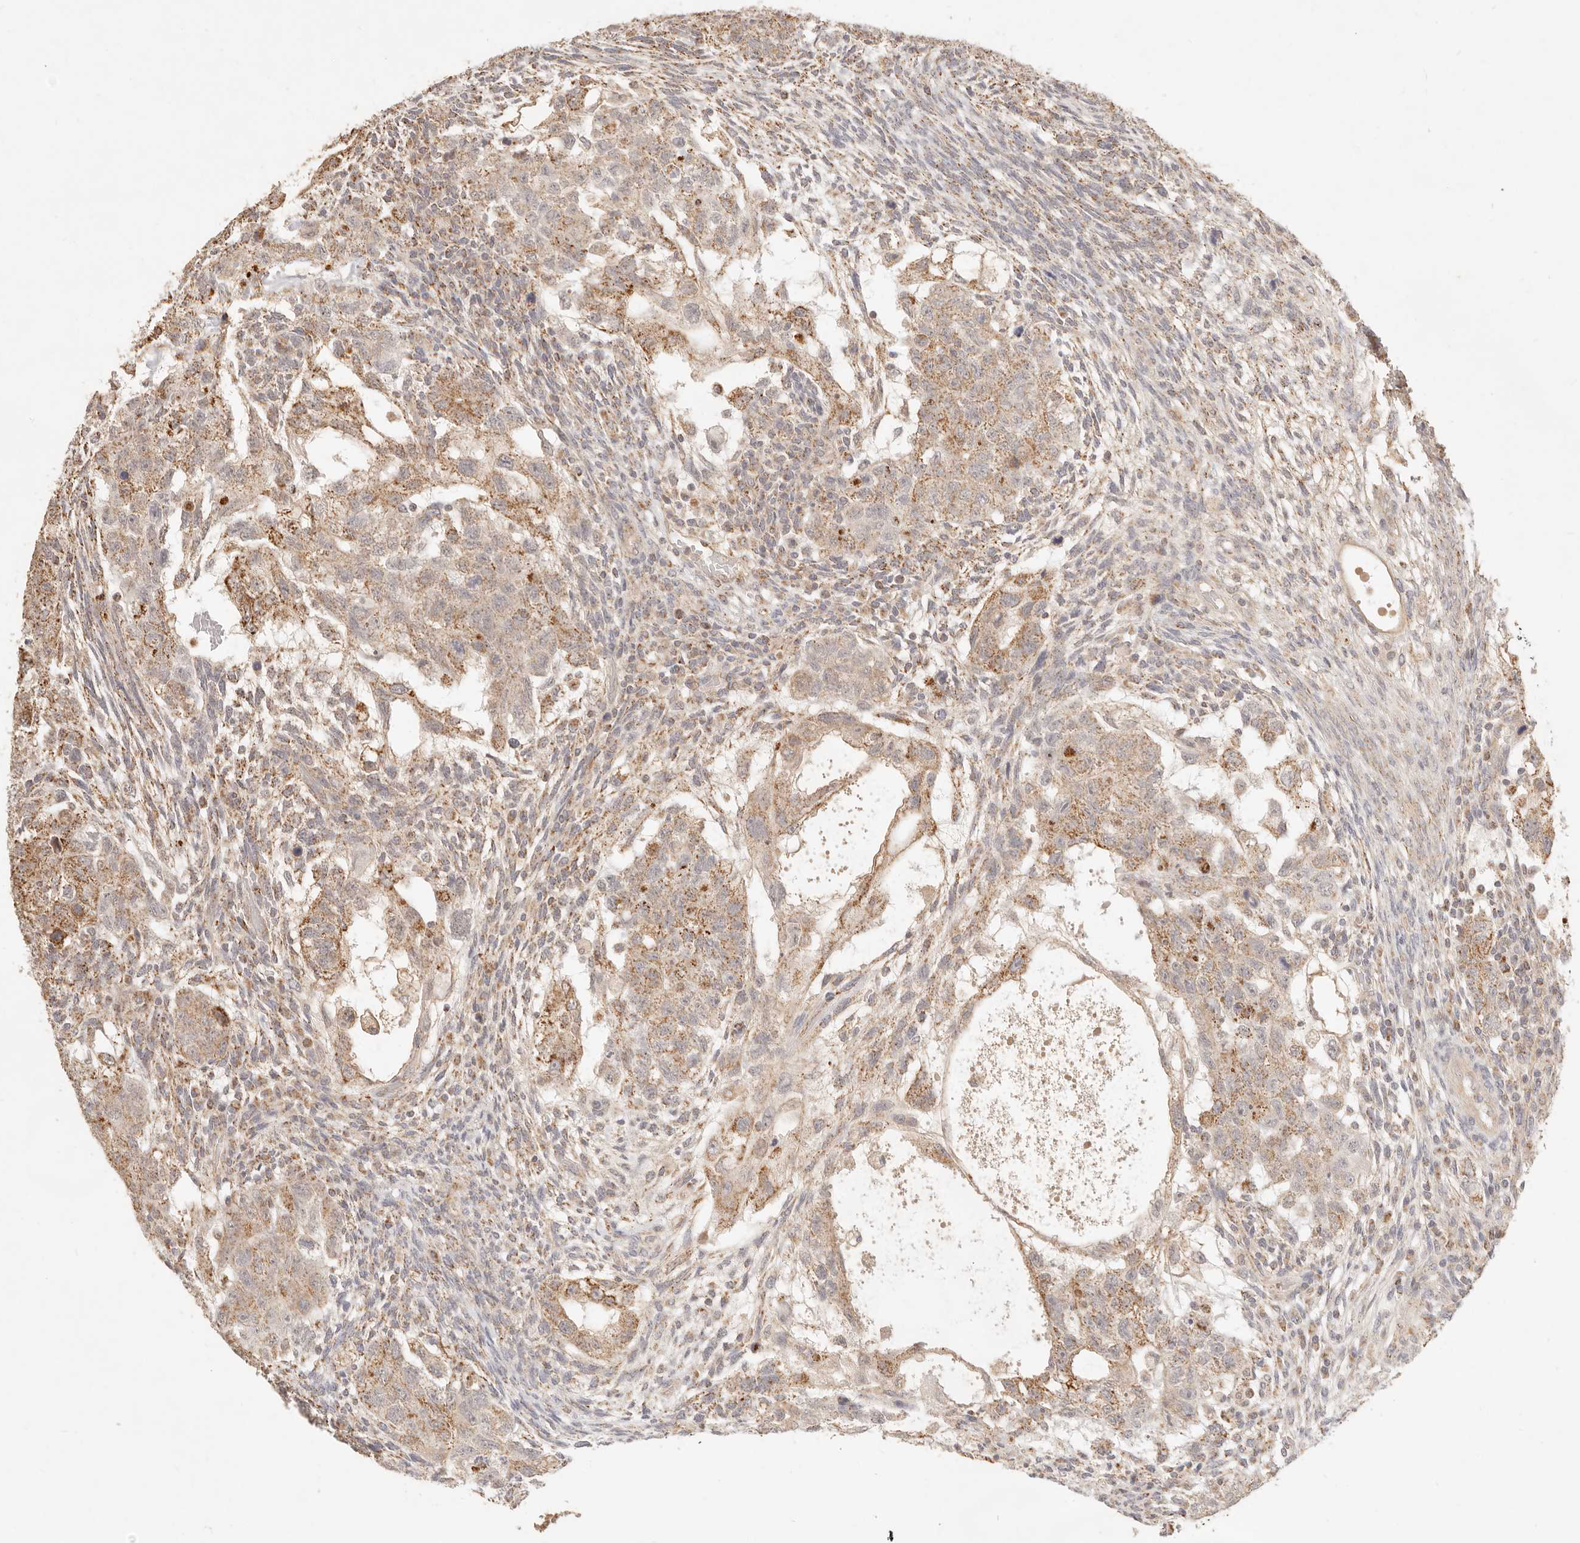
{"staining": {"intensity": "moderate", "quantity": ">75%", "location": "cytoplasmic/membranous"}, "tissue": "testis cancer", "cell_type": "Tumor cells", "image_type": "cancer", "snomed": [{"axis": "morphology", "description": "Normal tissue, NOS"}, {"axis": "morphology", "description": "Carcinoma, Embryonal, NOS"}, {"axis": "topography", "description": "Testis"}], "caption": "Testis cancer stained with DAB (3,3'-diaminobenzidine) IHC exhibits medium levels of moderate cytoplasmic/membranous staining in approximately >75% of tumor cells. (Brightfield microscopy of DAB IHC at high magnification).", "gene": "CPLANE2", "patient": {"sex": "male", "age": 36}}